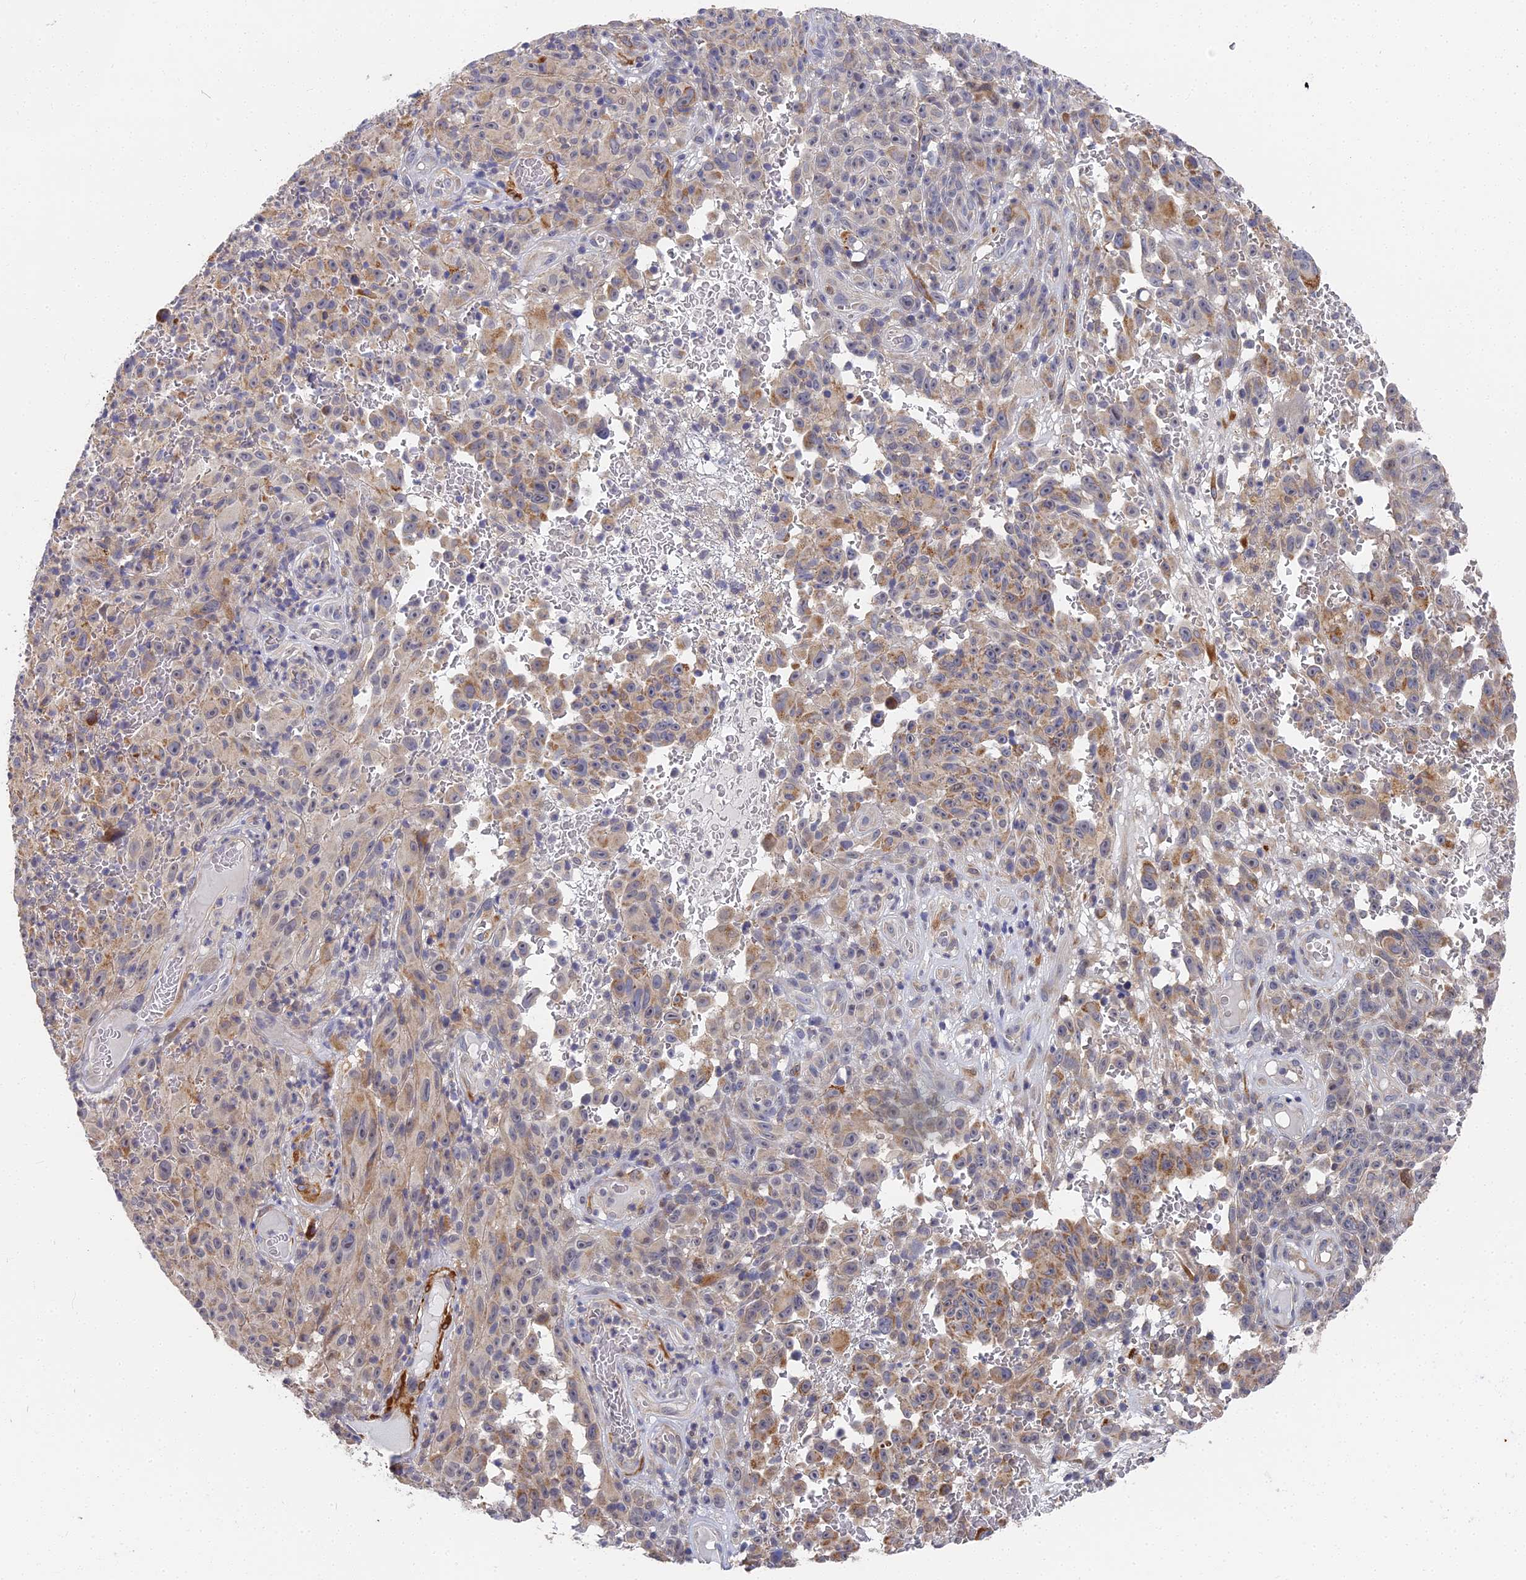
{"staining": {"intensity": "moderate", "quantity": "25%-75%", "location": "cytoplasmic/membranous"}, "tissue": "melanoma", "cell_type": "Tumor cells", "image_type": "cancer", "snomed": [{"axis": "morphology", "description": "Malignant melanoma, NOS"}, {"axis": "topography", "description": "Skin"}], "caption": "DAB (3,3'-diaminobenzidine) immunohistochemical staining of human melanoma demonstrates moderate cytoplasmic/membranous protein expression in about 25%-75% of tumor cells. The staining was performed using DAB, with brown indicating positive protein expression. Nuclei are stained blue with hematoxylin.", "gene": "CCDC113", "patient": {"sex": "female", "age": 82}}